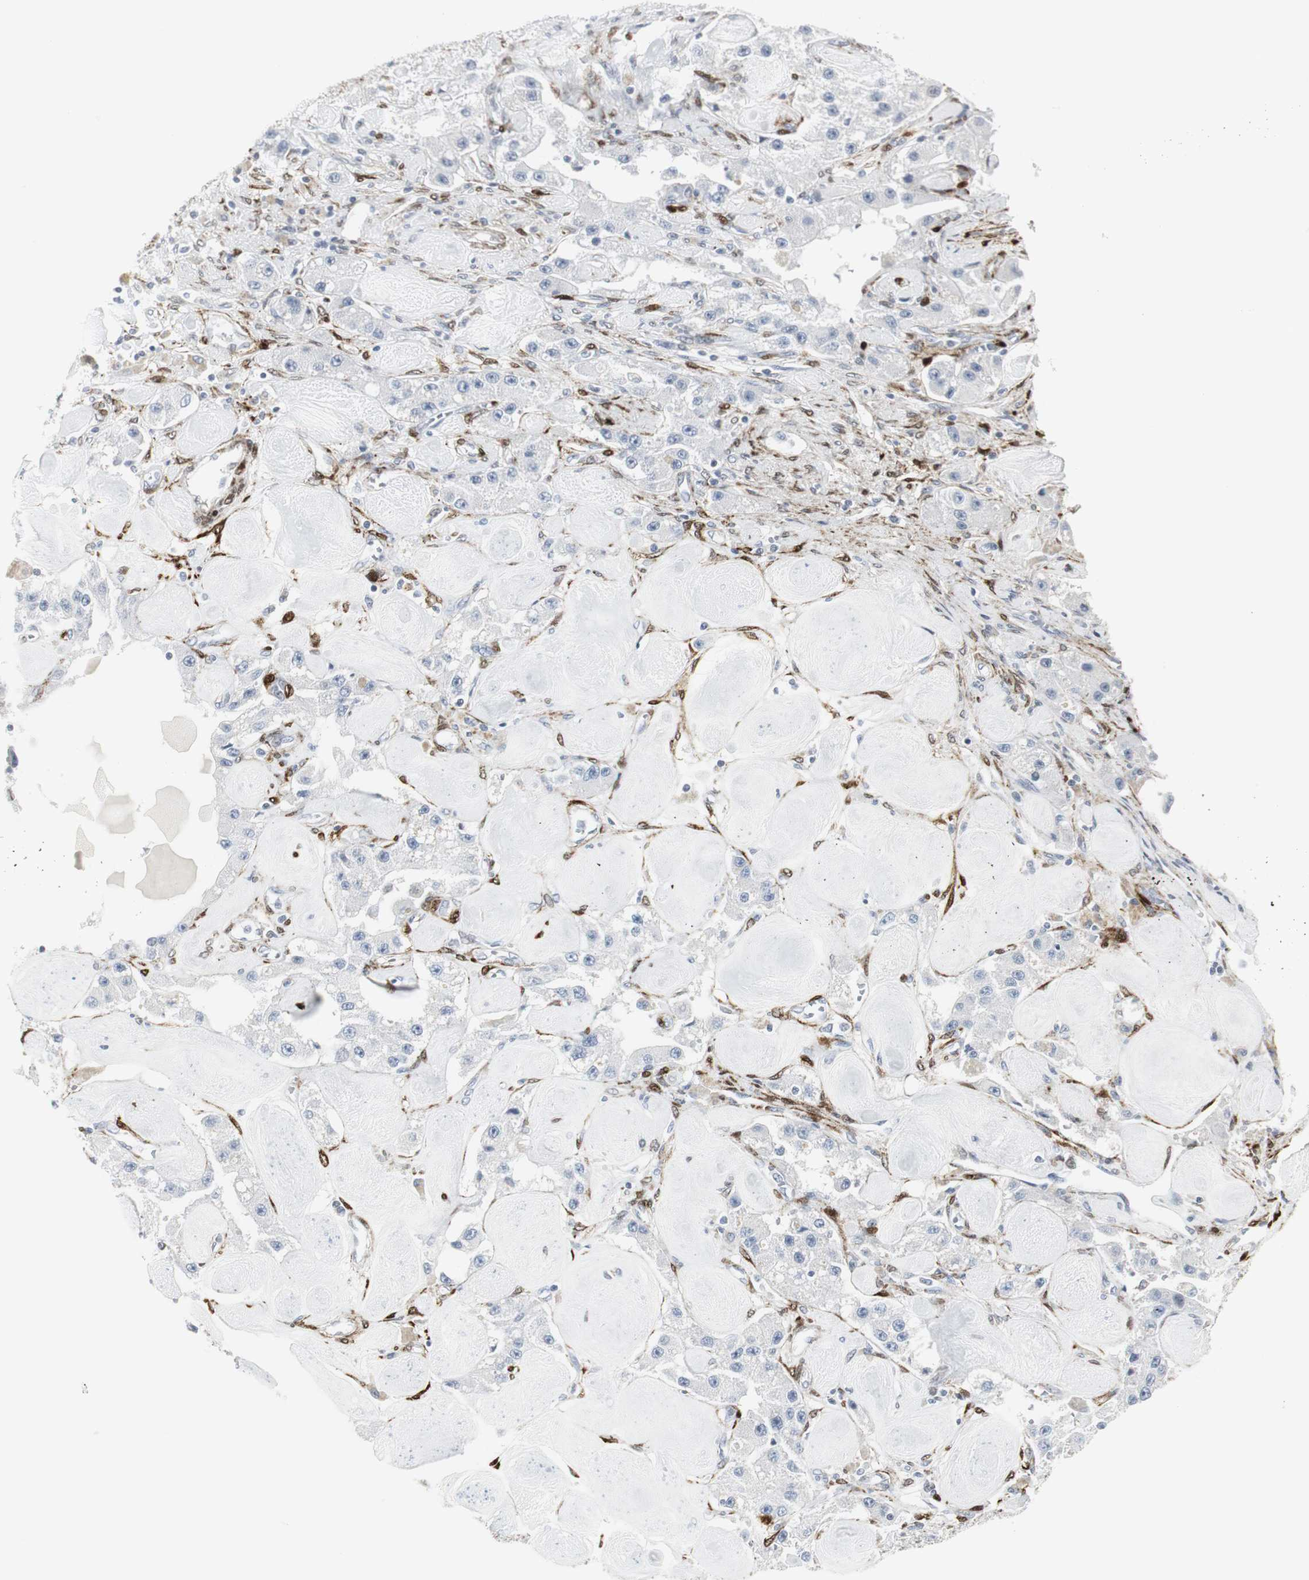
{"staining": {"intensity": "negative", "quantity": "none", "location": "none"}, "tissue": "carcinoid", "cell_type": "Tumor cells", "image_type": "cancer", "snomed": [{"axis": "morphology", "description": "Carcinoid, malignant, NOS"}, {"axis": "topography", "description": "Pancreas"}], "caption": "The IHC micrograph has no significant expression in tumor cells of carcinoid tissue.", "gene": "PPP1R14A", "patient": {"sex": "male", "age": 41}}